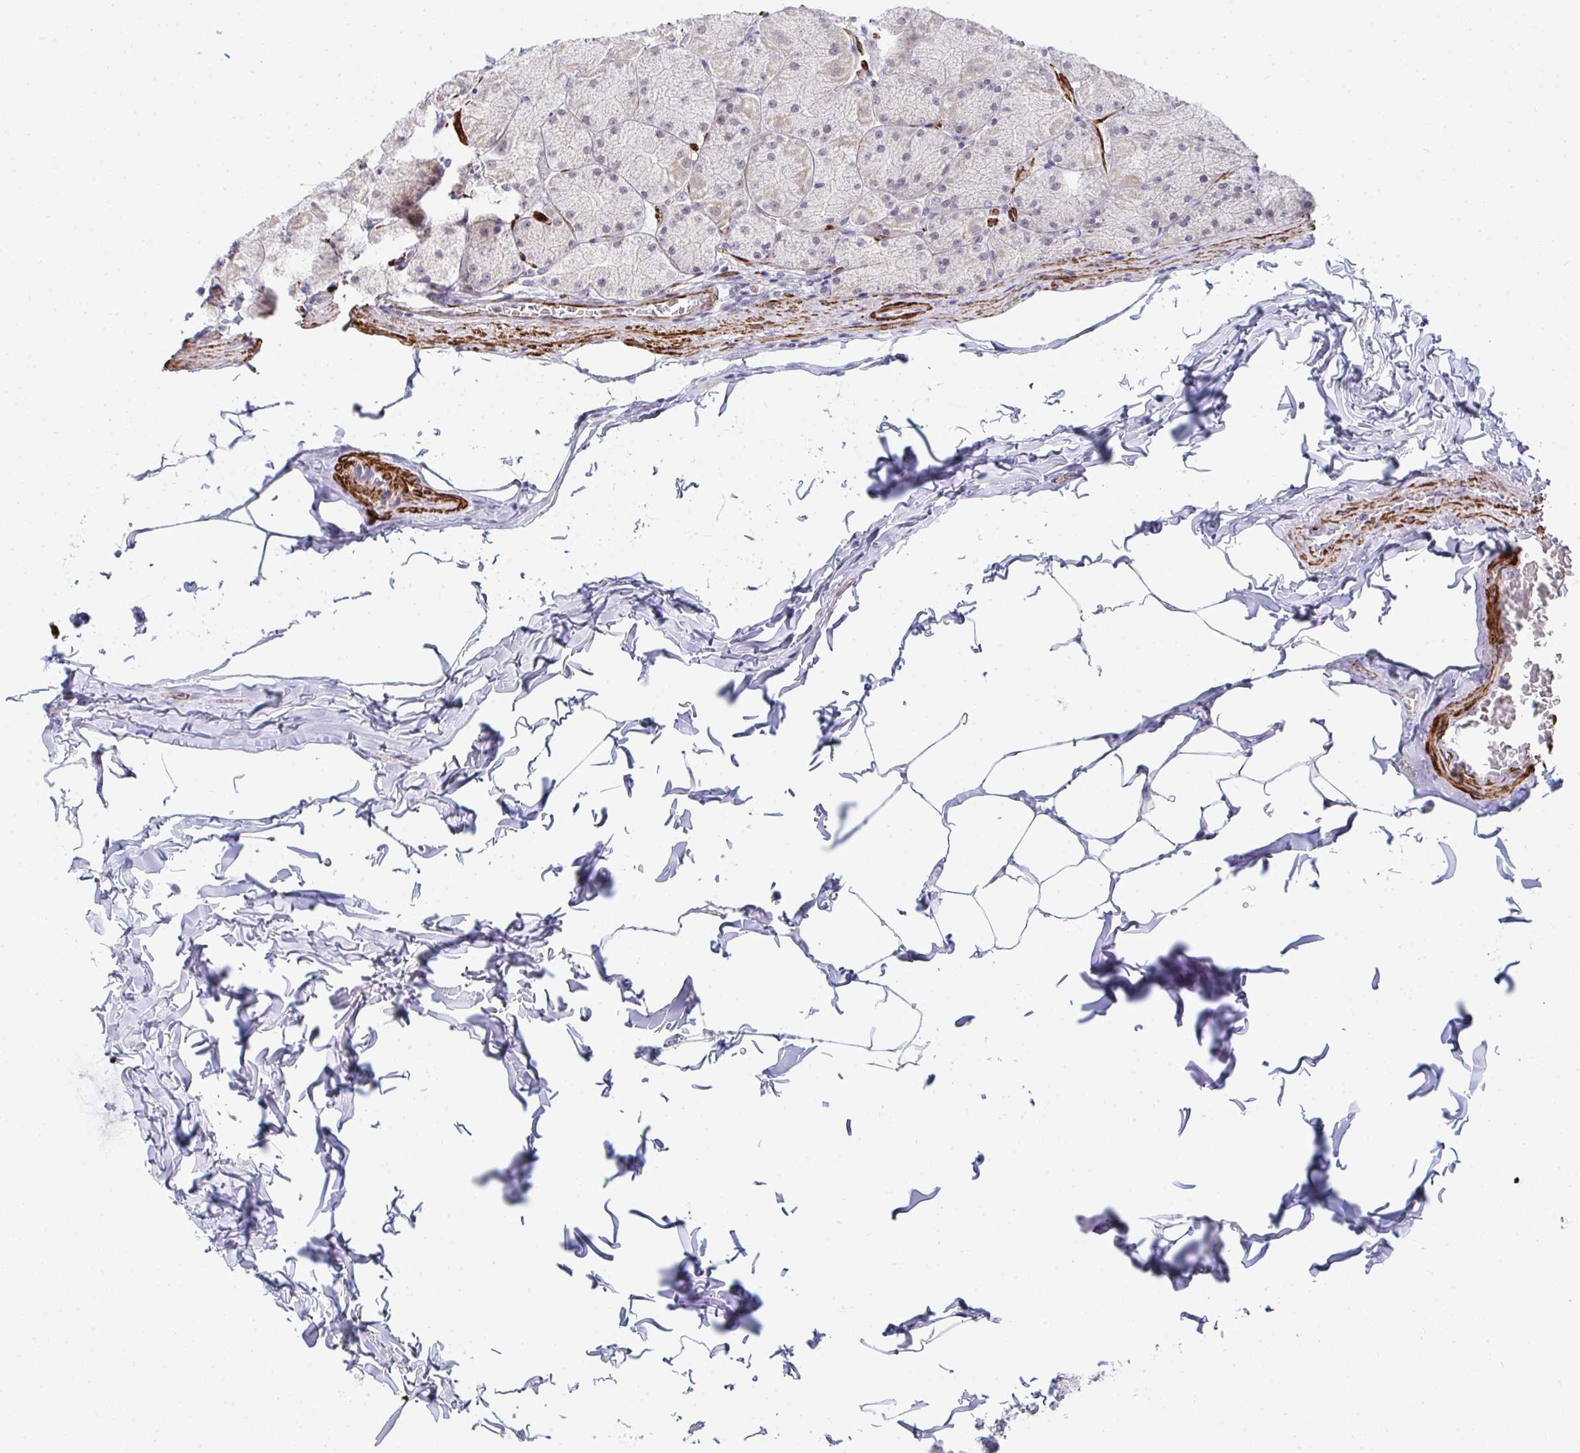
{"staining": {"intensity": "weak", "quantity": "25%-75%", "location": "nuclear"}, "tissue": "stomach", "cell_type": "Glandular cells", "image_type": "normal", "snomed": [{"axis": "morphology", "description": "Normal tissue, NOS"}, {"axis": "topography", "description": "Stomach, upper"}], "caption": "This histopathology image reveals immunohistochemistry staining of normal stomach, with low weak nuclear staining in approximately 25%-75% of glandular cells.", "gene": "GINS2", "patient": {"sex": "female", "age": 56}}